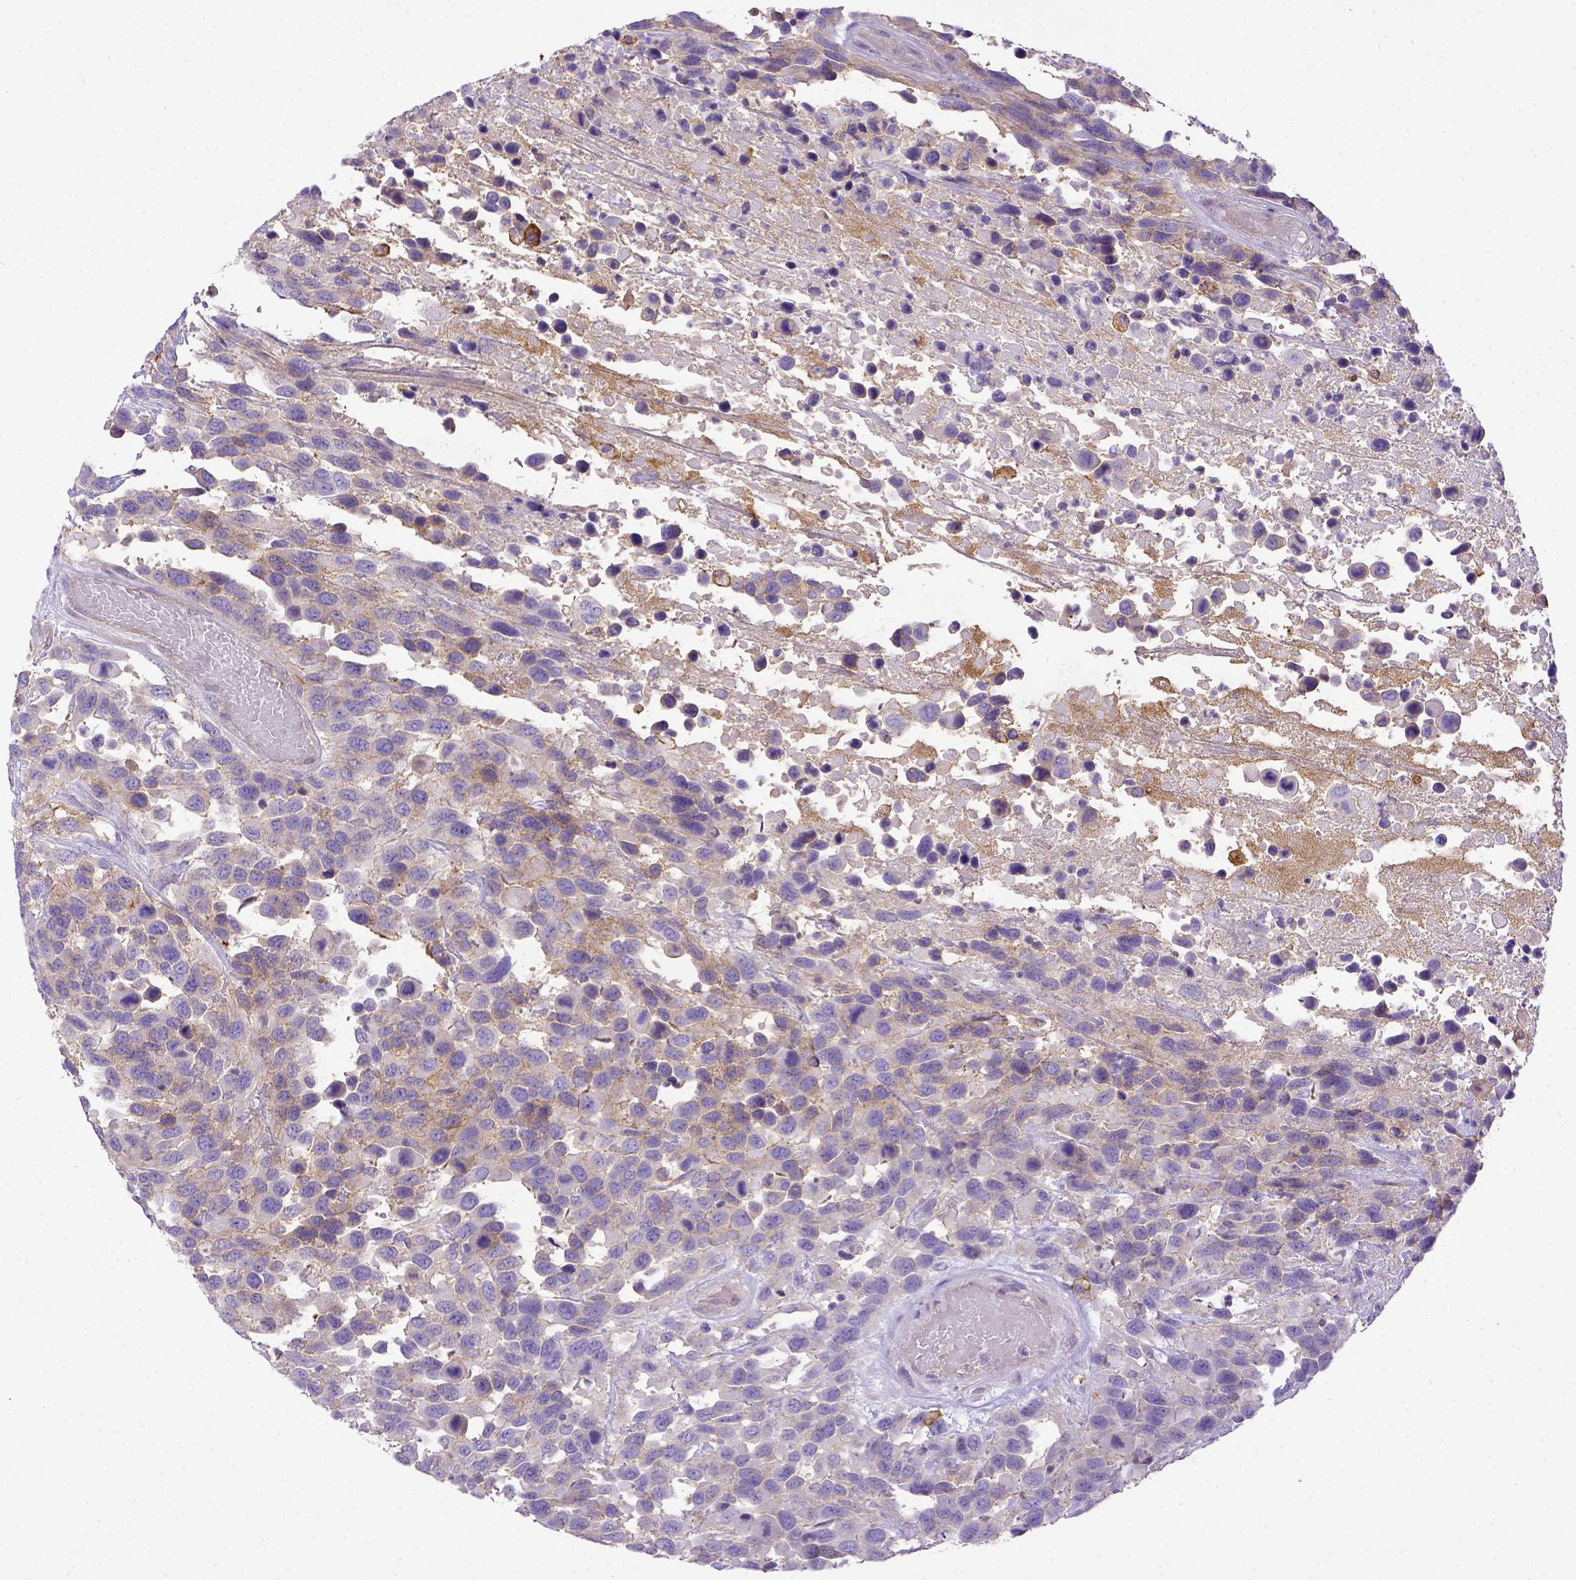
{"staining": {"intensity": "weak", "quantity": "<25%", "location": "cytoplasmic/membranous"}, "tissue": "urothelial cancer", "cell_type": "Tumor cells", "image_type": "cancer", "snomed": [{"axis": "morphology", "description": "Urothelial carcinoma, High grade"}, {"axis": "topography", "description": "Urinary bladder"}], "caption": "Image shows no significant protein staining in tumor cells of urothelial carcinoma (high-grade).", "gene": "CD40", "patient": {"sex": "female", "age": 70}}